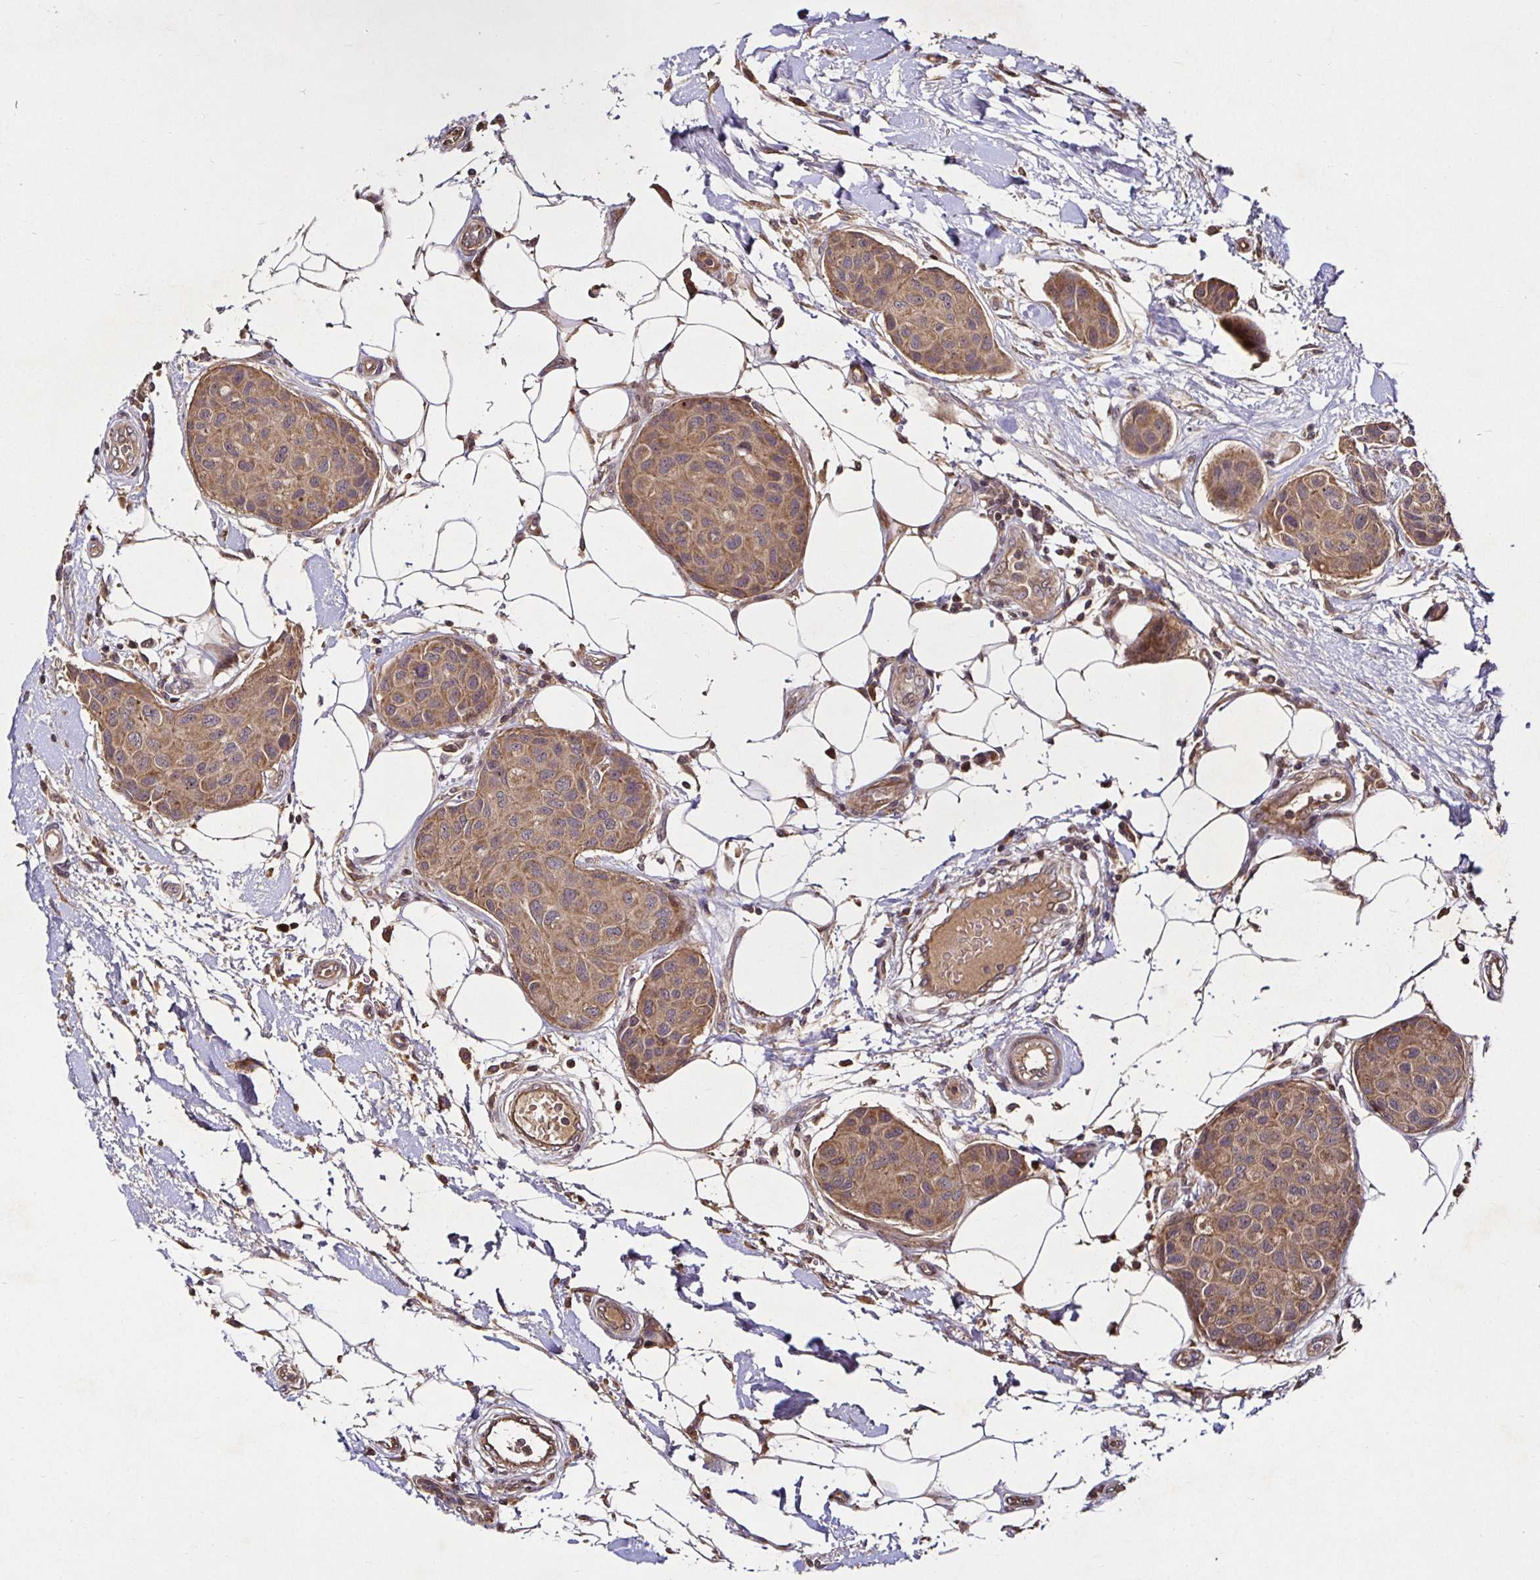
{"staining": {"intensity": "moderate", "quantity": ">75%", "location": "cytoplasmic/membranous"}, "tissue": "breast cancer", "cell_type": "Tumor cells", "image_type": "cancer", "snomed": [{"axis": "morphology", "description": "Duct carcinoma"}, {"axis": "topography", "description": "Breast"}, {"axis": "topography", "description": "Lymph node"}], "caption": "Immunohistochemical staining of human invasive ductal carcinoma (breast) reveals medium levels of moderate cytoplasmic/membranous protein positivity in about >75% of tumor cells.", "gene": "SMYD3", "patient": {"sex": "female", "age": 80}}